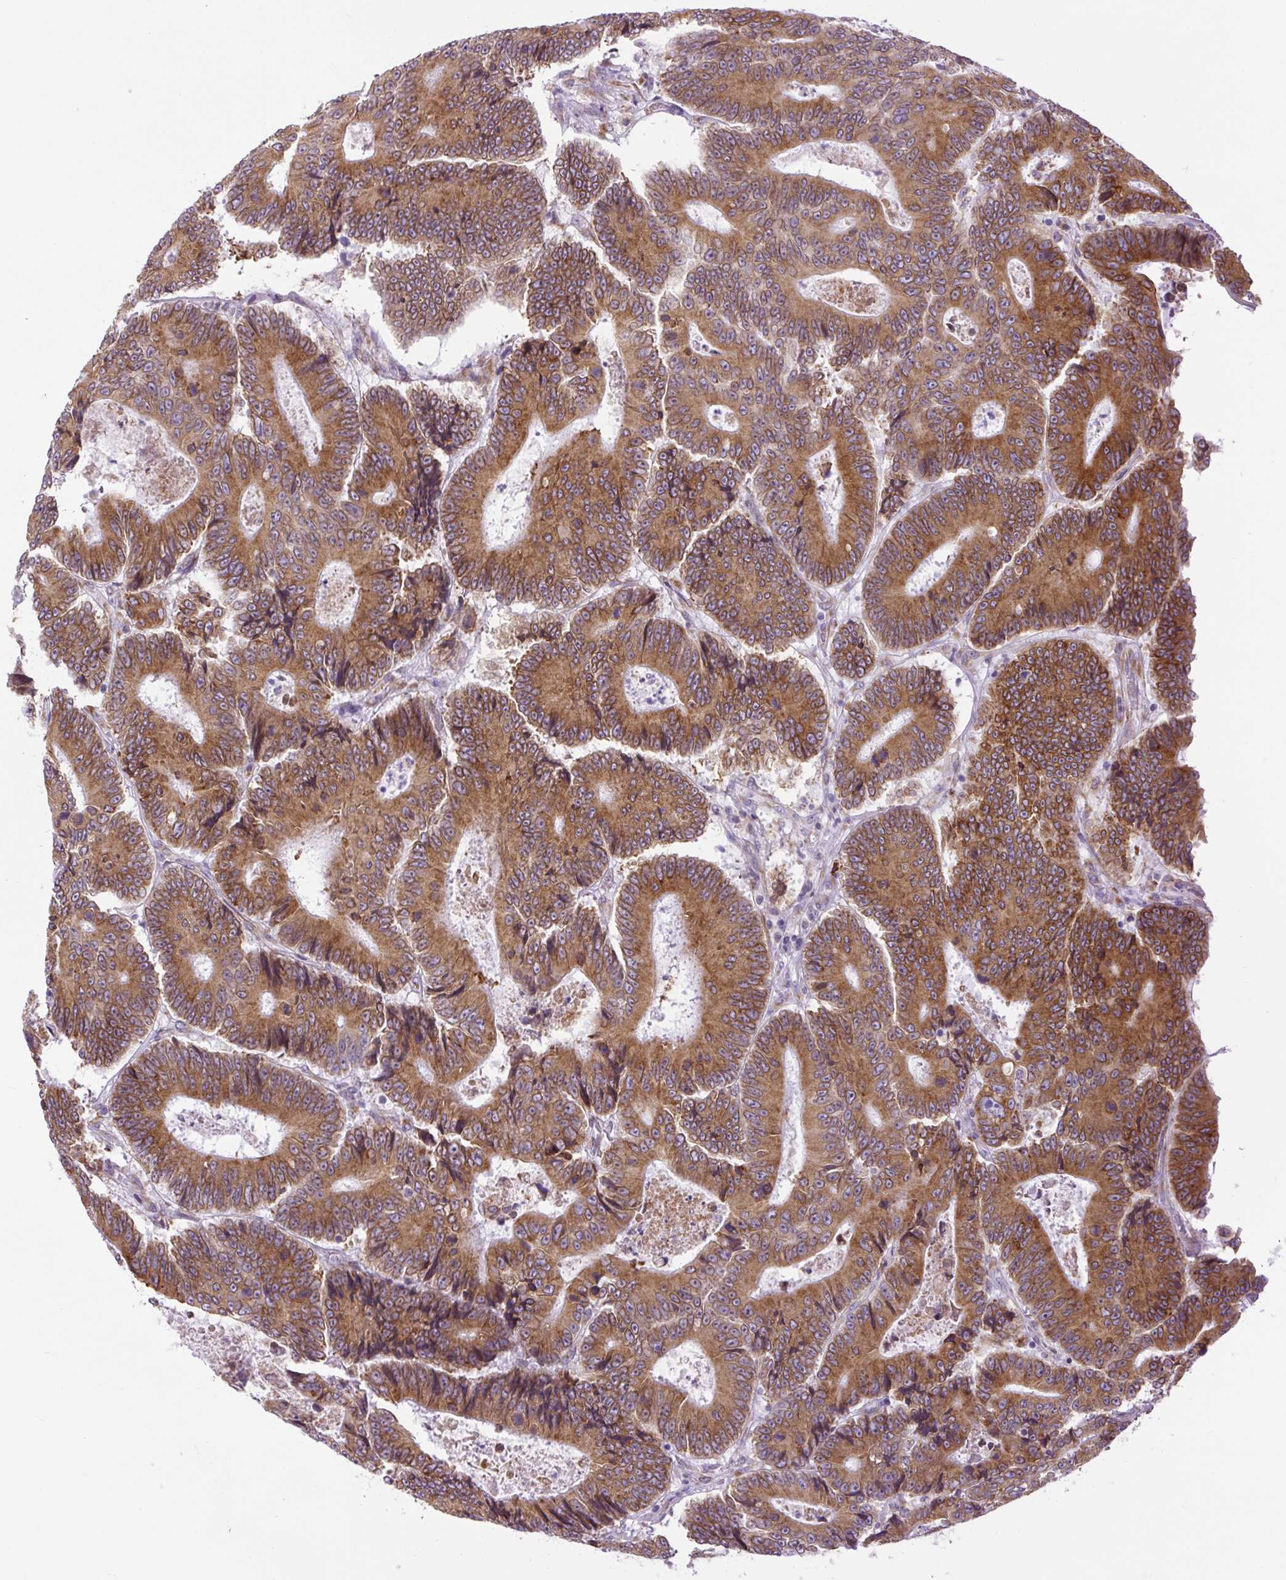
{"staining": {"intensity": "strong", "quantity": ">75%", "location": "cytoplasmic/membranous"}, "tissue": "colorectal cancer", "cell_type": "Tumor cells", "image_type": "cancer", "snomed": [{"axis": "morphology", "description": "Adenocarcinoma, NOS"}, {"axis": "topography", "description": "Colon"}], "caption": "Protein analysis of adenocarcinoma (colorectal) tissue shows strong cytoplasmic/membranous positivity in approximately >75% of tumor cells.", "gene": "DDOST", "patient": {"sex": "male", "age": 83}}